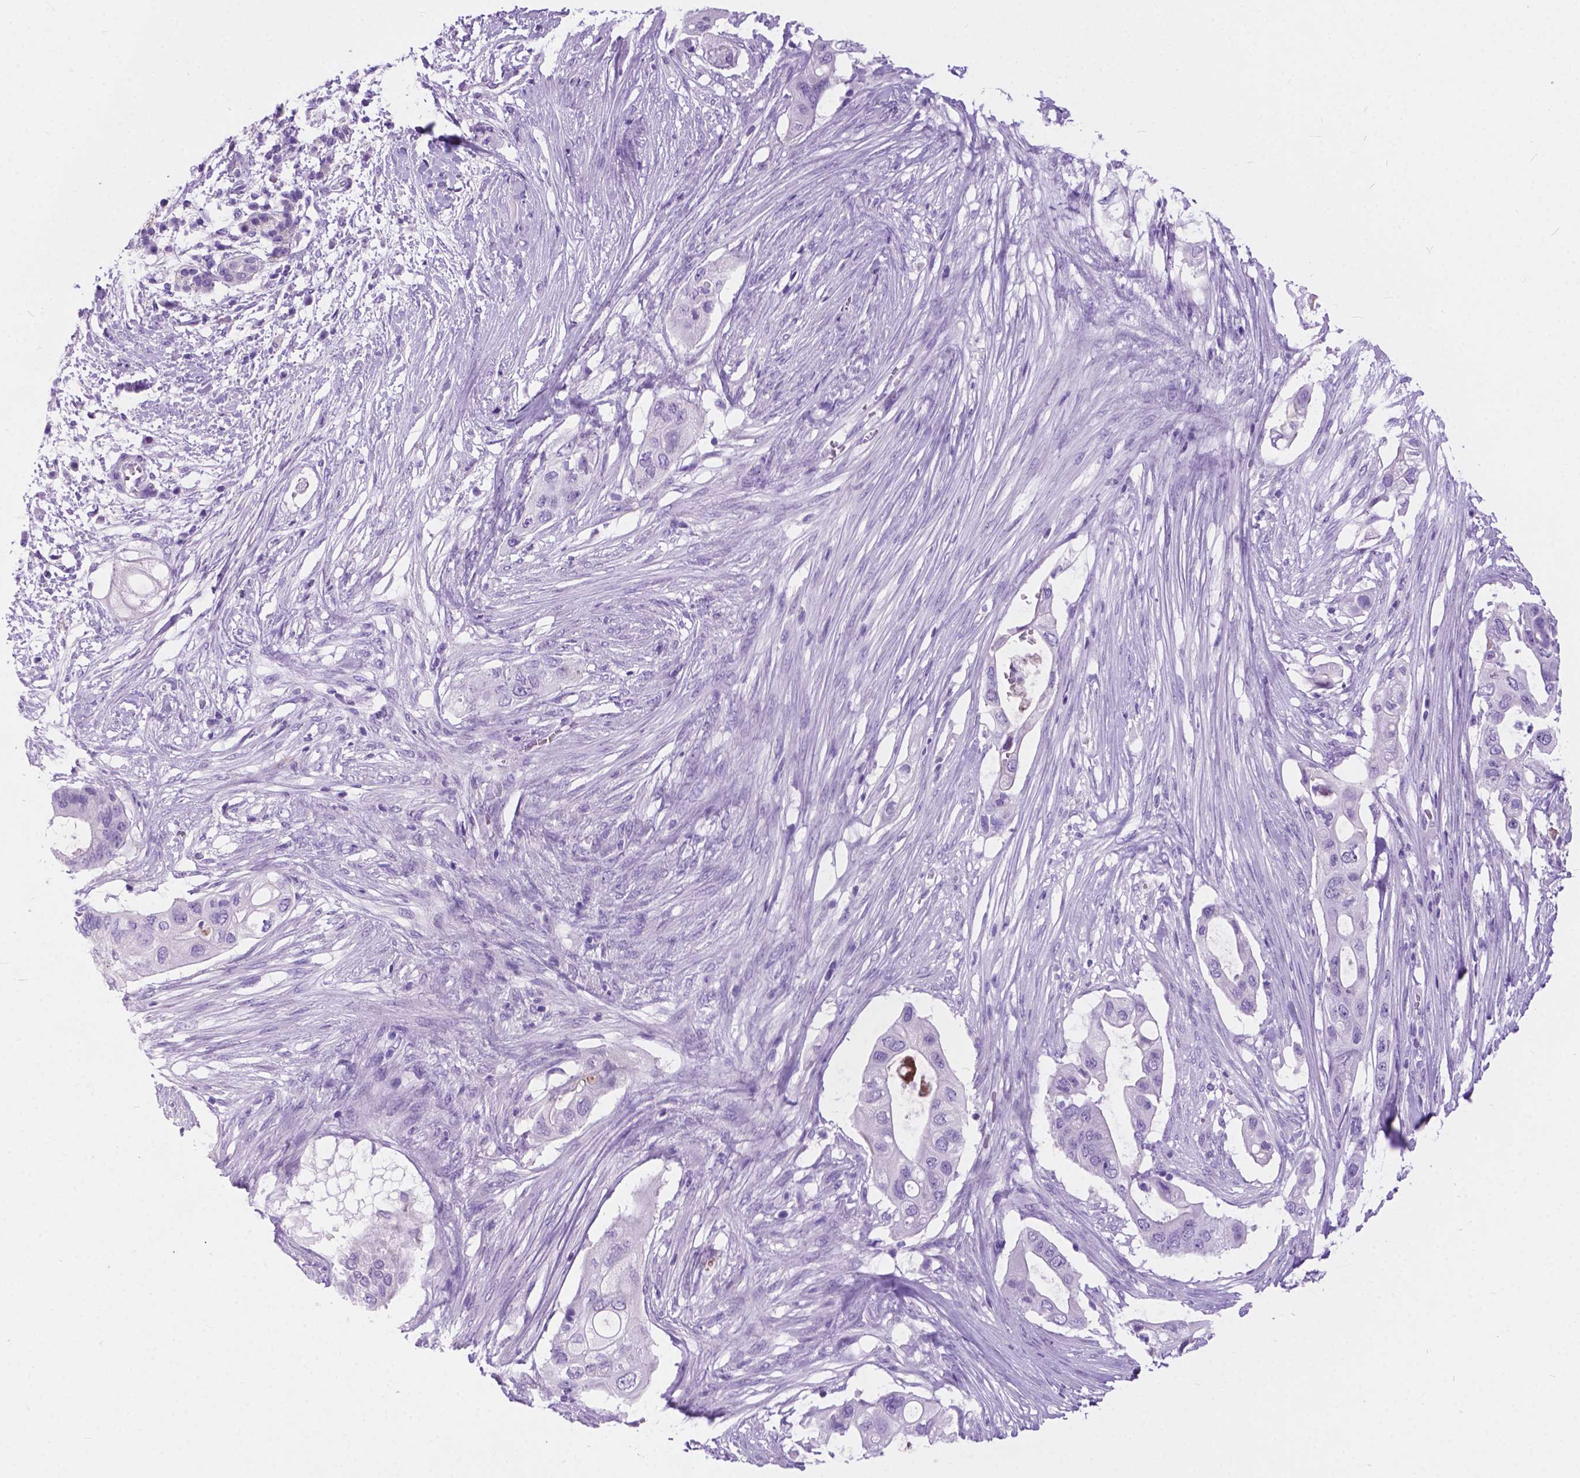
{"staining": {"intensity": "negative", "quantity": "none", "location": "none"}, "tissue": "pancreatic cancer", "cell_type": "Tumor cells", "image_type": "cancer", "snomed": [{"axis": "morphology", "description": "Adenocarcinoma, NOS"}, {"axis": "topography", "description": "Pancreas"}], "caption": "Histopathology image shows no significant protein expression in tumor cells of pancreatic cancer (adenocarcinoma).", "gene": "ARMS2", "patient": {"sex": "female", "age": 72}}